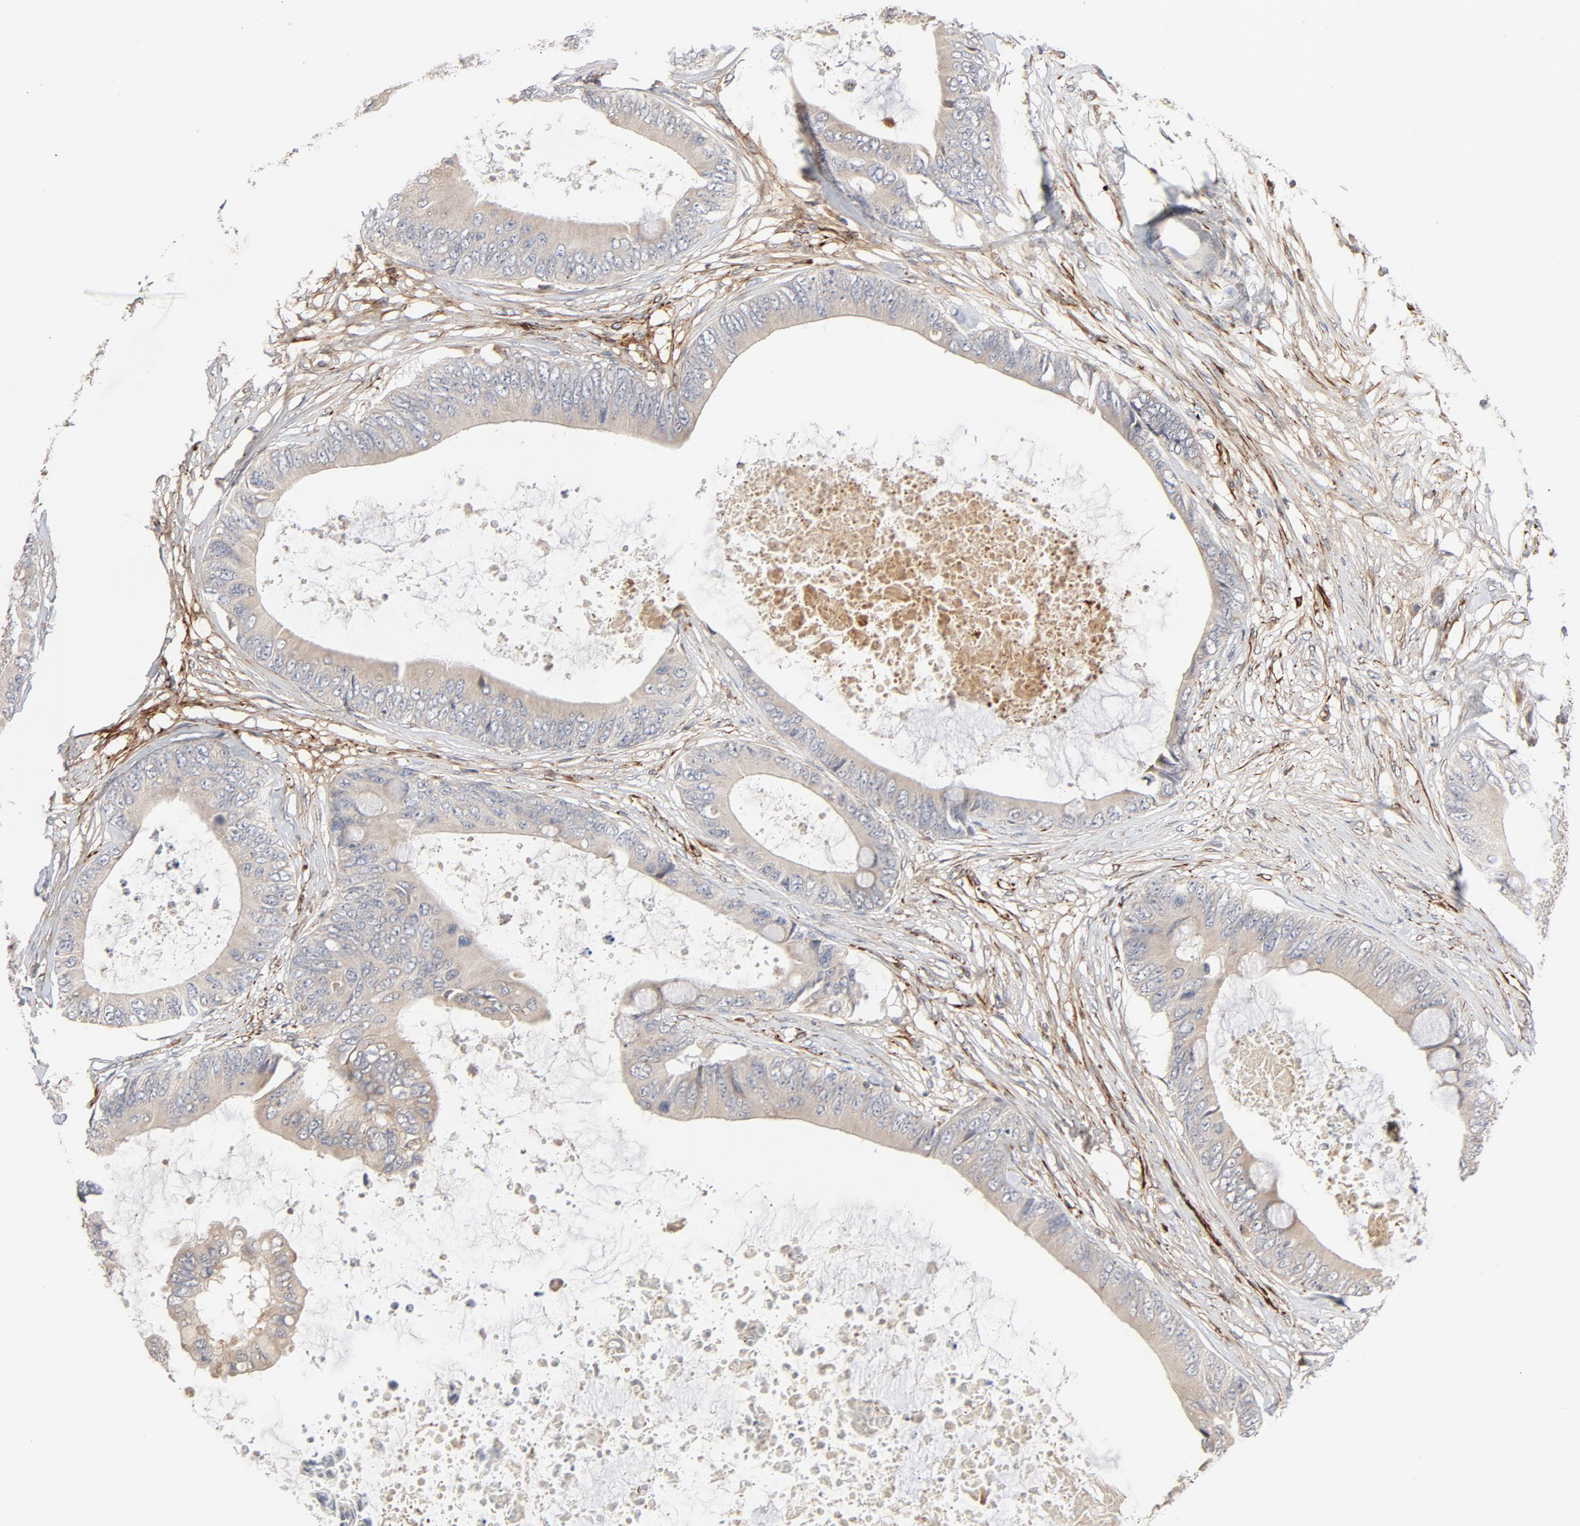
{"staining": {"intensity": "moderate", "quantity": ">75%", "location": "cytoplasmic/membranous"}, "tissue": "colorectal cancer", "cell_type": "Tumor cells", "image_type": "cancer", "snomed": [{"axis": "morphology", "description": "Normal tissue, NOS"}, {"axis": "morphology", "description": "Adenocarcinoma, NOS"}, {"axis": "topography", "description": "Rectum"}, {"axis": "topography", "description": "Peripheral nerve tissue"}], "caption": "This micrograph displays colorectal cancer stained with IHC to label a protein in brown. The cytoplasmic/membranous of tumor cells show moderate positivity for the protein. Nuclei are counter-stained blue.", "gene": "FAM118A", "patient": {"sex": "female", "age": 77}}